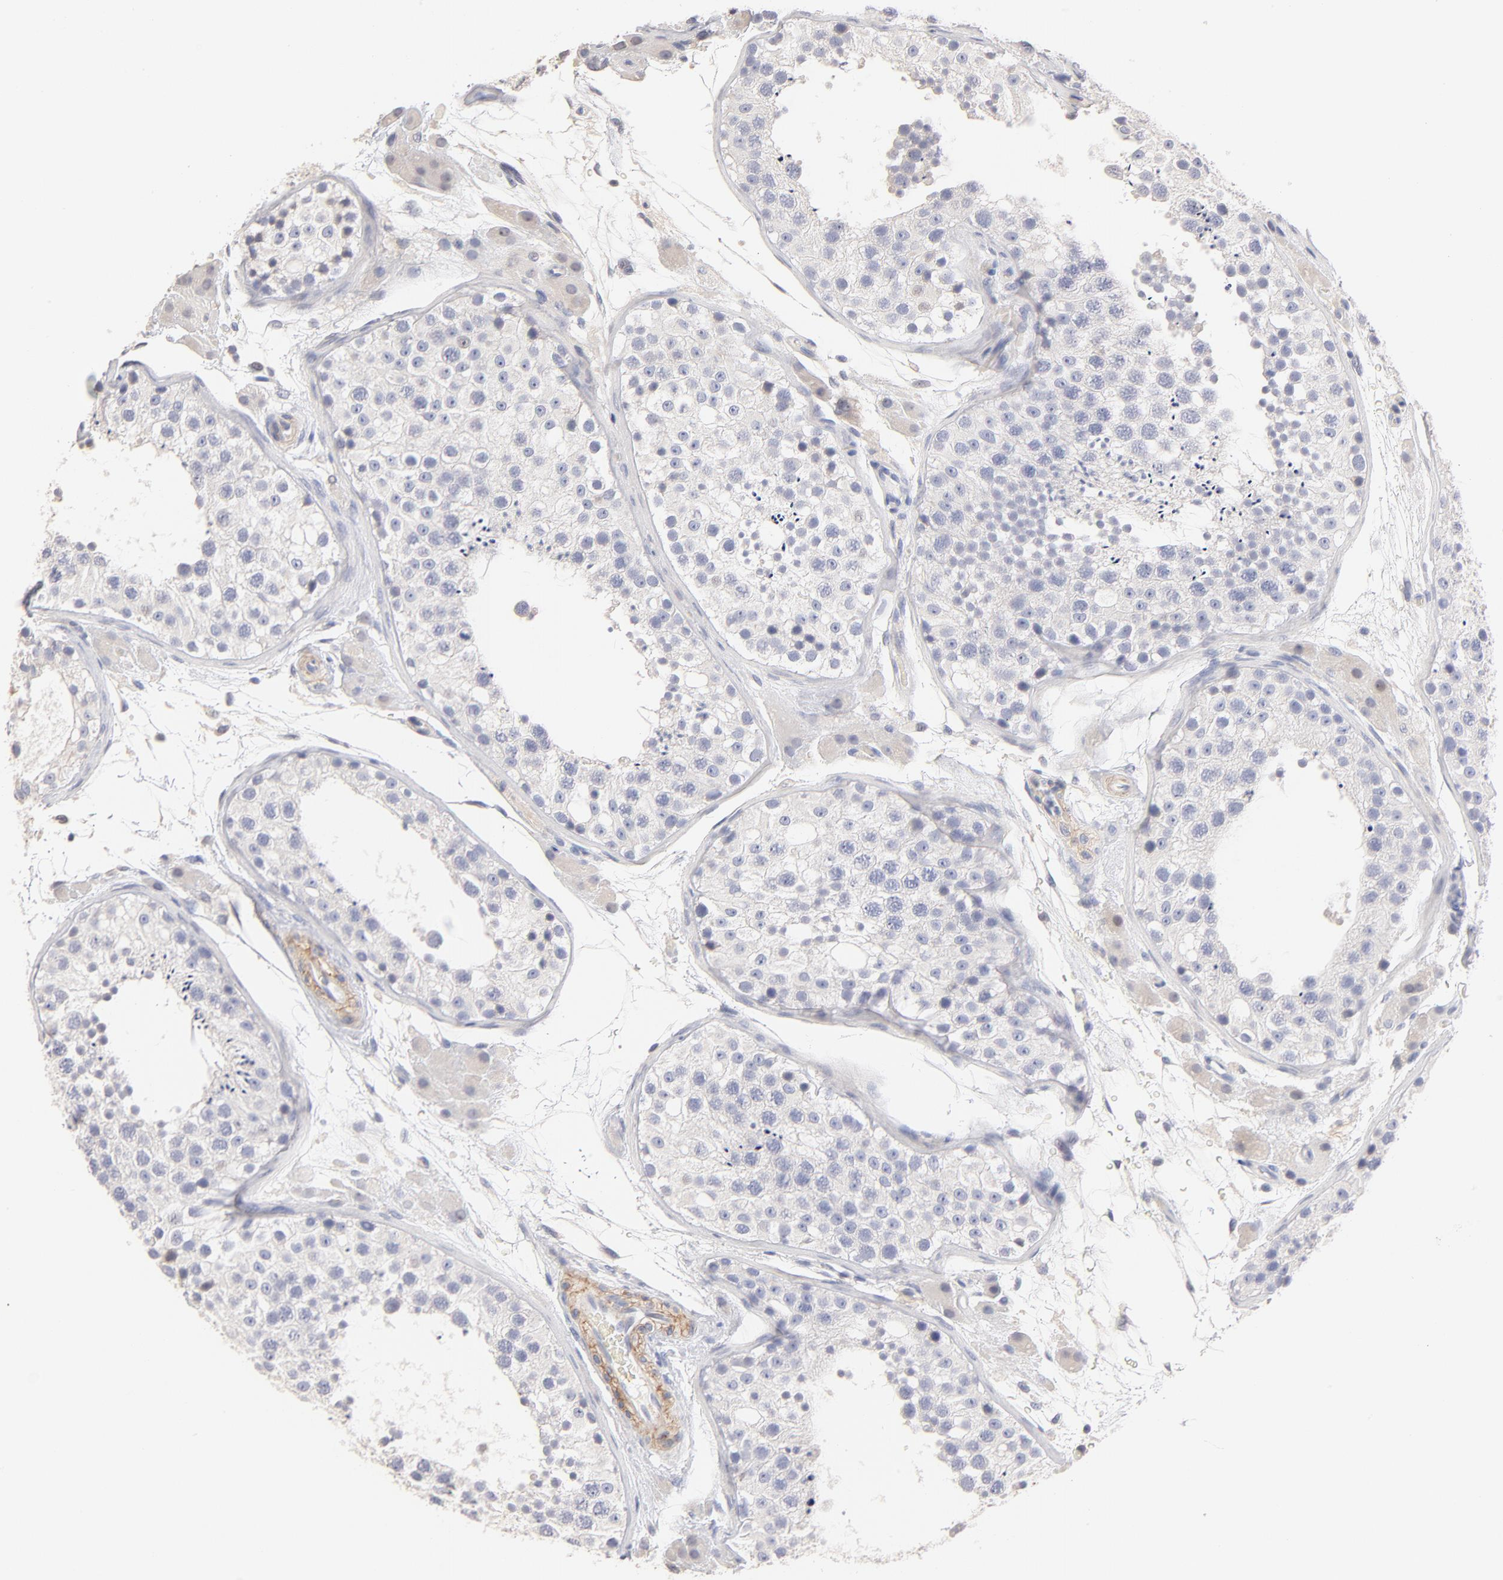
{"staining": {"intensity": "negative", "quantity": "none", "location": "none"}, "tissue": "testis", "cell_type": "Cells in seminiferous ducts", "image_type": "normal", "snomed": [{"axis": "morphology", "description": "Normal tissue, NOS"}, {"axis": "topography", "description": "Testis"}], "caption": "High power microscopy image of an immunohistochemistry (IHC) histopathology image of unremarkable testis, revealing no significant positivity in cells in seminiferous ducts. (DAB (3,3'-diaminobenzidine) IHC visualized using brightfield microscopy, high magnification).", "gene": "ITGA8", "patient": {"sex": "male", "age": 26}}